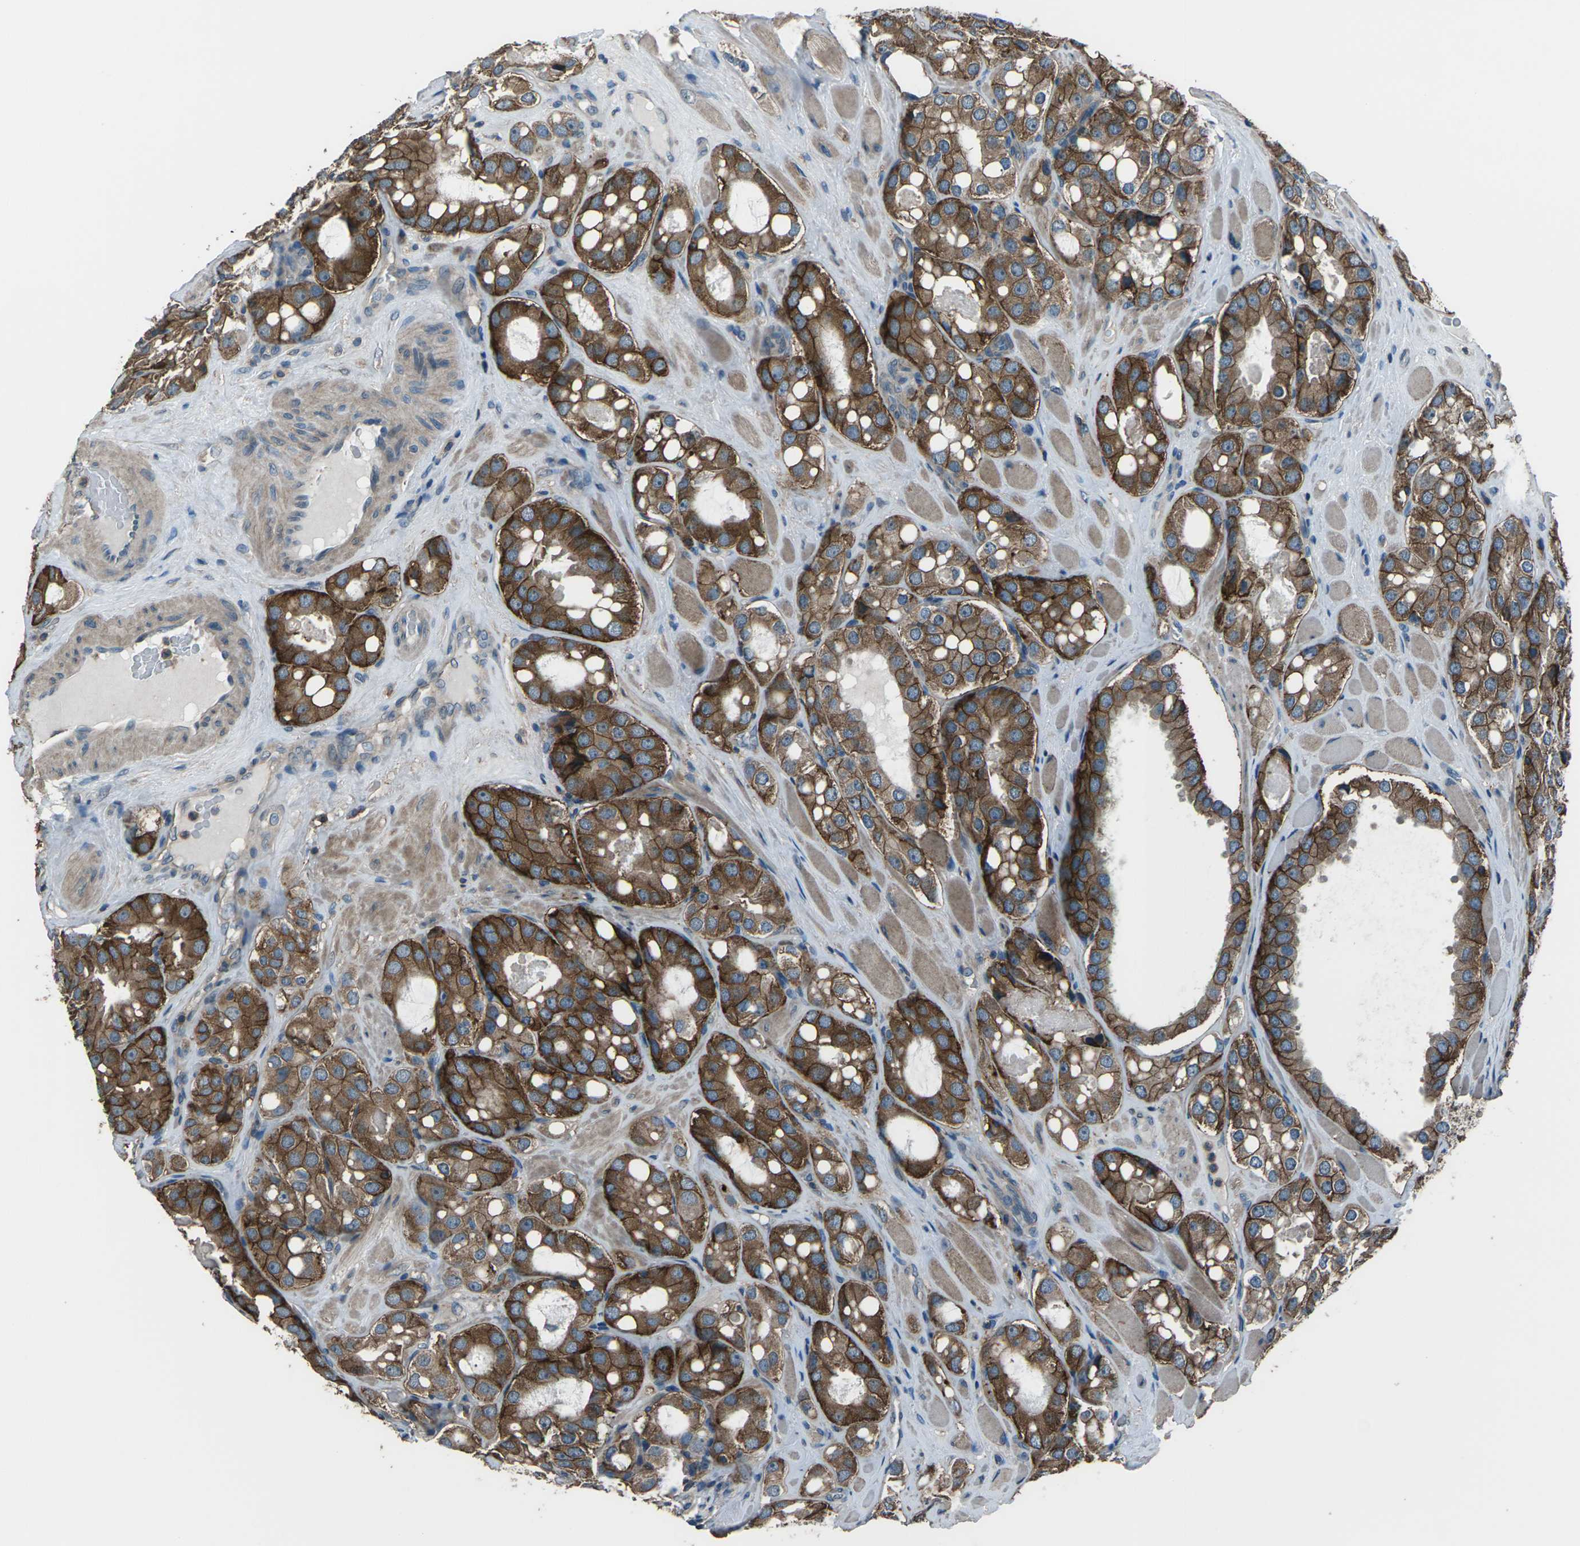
{"staining": {"intensity": "strong", "quantity": ">75%", "location": "cytoplasmic/membranous"}, "tissue": "prostate cancer", "cell_type": "Tumor cells", "image_type": "cancer", "snomed": [{"axis": "morphology", "description": "Adenocarcinoma, High grade"}, {"axis": "topography", "description": "Prostate"}], "caption": "Strong cytoplasmic/membranous expression for a protein is identified in approximately >75% of tumor cells of prostate high-grade adenocarcinoma using immunohistochemistry (IHC).", "gene": "CMTM4", "patient": {"sex": "male", "age": 65}}